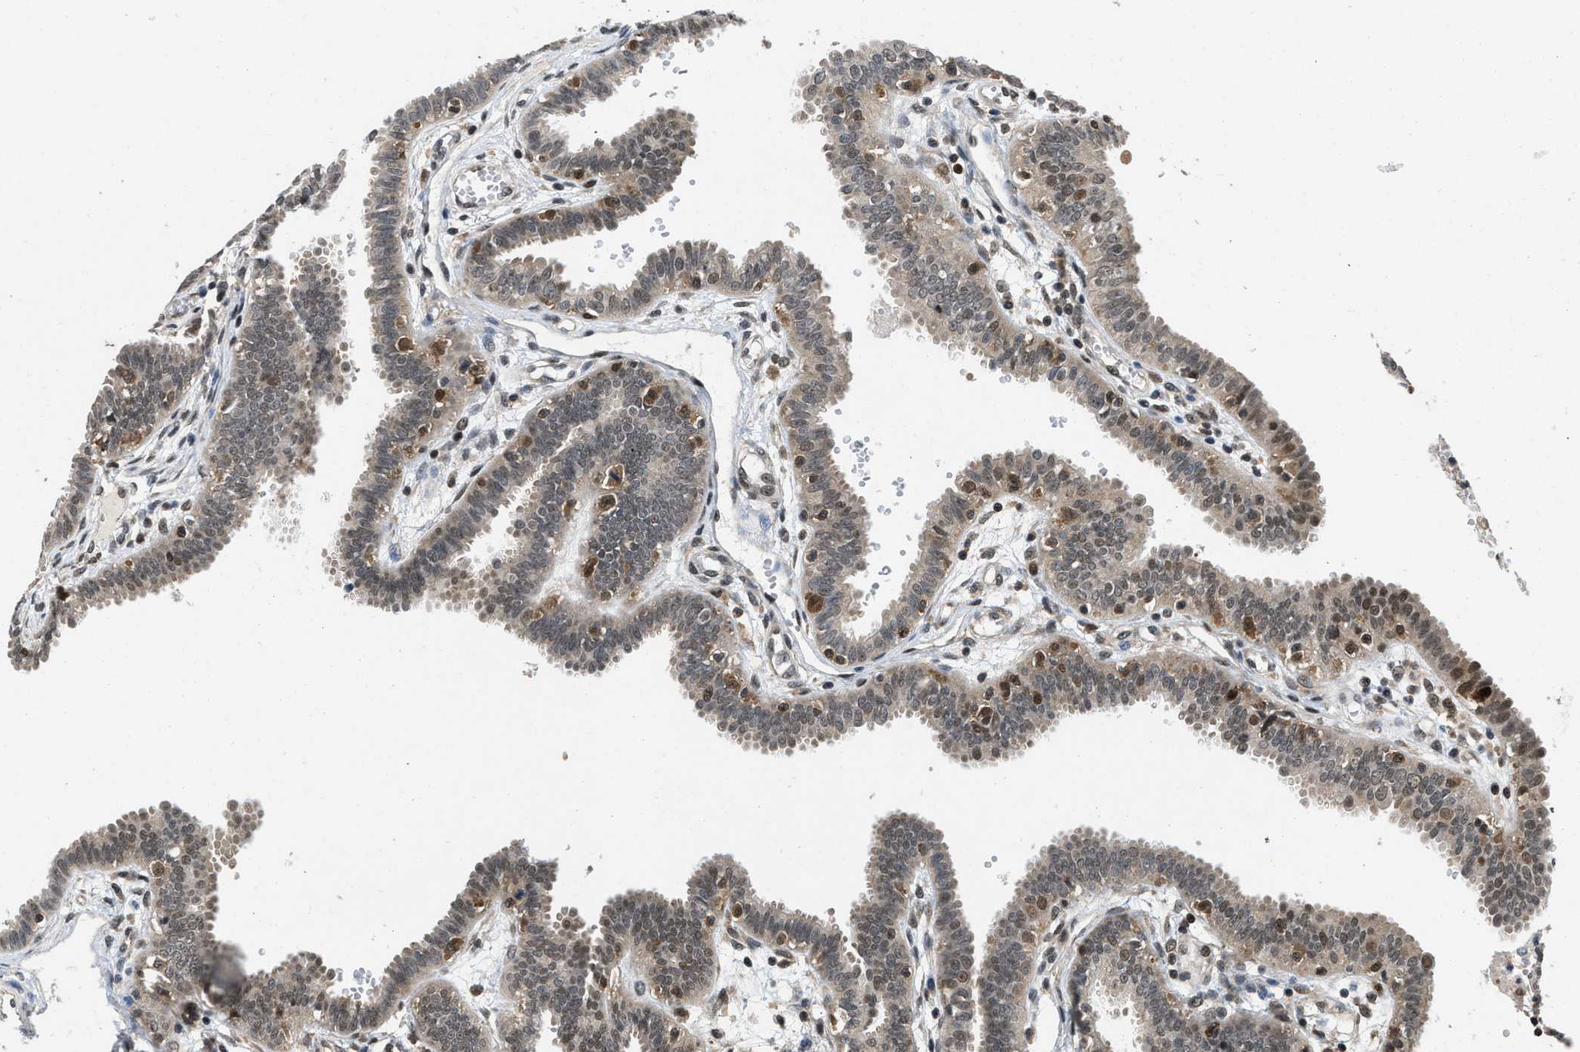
{"staining": {"intensity": "moderate", "quantity": "25%-75%", "location": "cytoplasmic/membranous,nuclear"}, "tissue": "fallopian tube", "cell_type": "Glandular cells", "image_type": "normal", "snomed": [{"axis": "morphology", "description": "Normal tissue, NOS"}, {"axis": "topography", "description": "Fallopian tube"}], "caption": "Fallopian tube stained with DAB (3,3'-diaminobenzidine) IHC exhibits medium levels of moderate cytoplasmic/membranous,nuclear positivity in approximately 25%-75% of glandular cells. Nuclei are stained in blue.", "gene": "ATF7IP", "patient": {"sex": "female", "age": 32}}